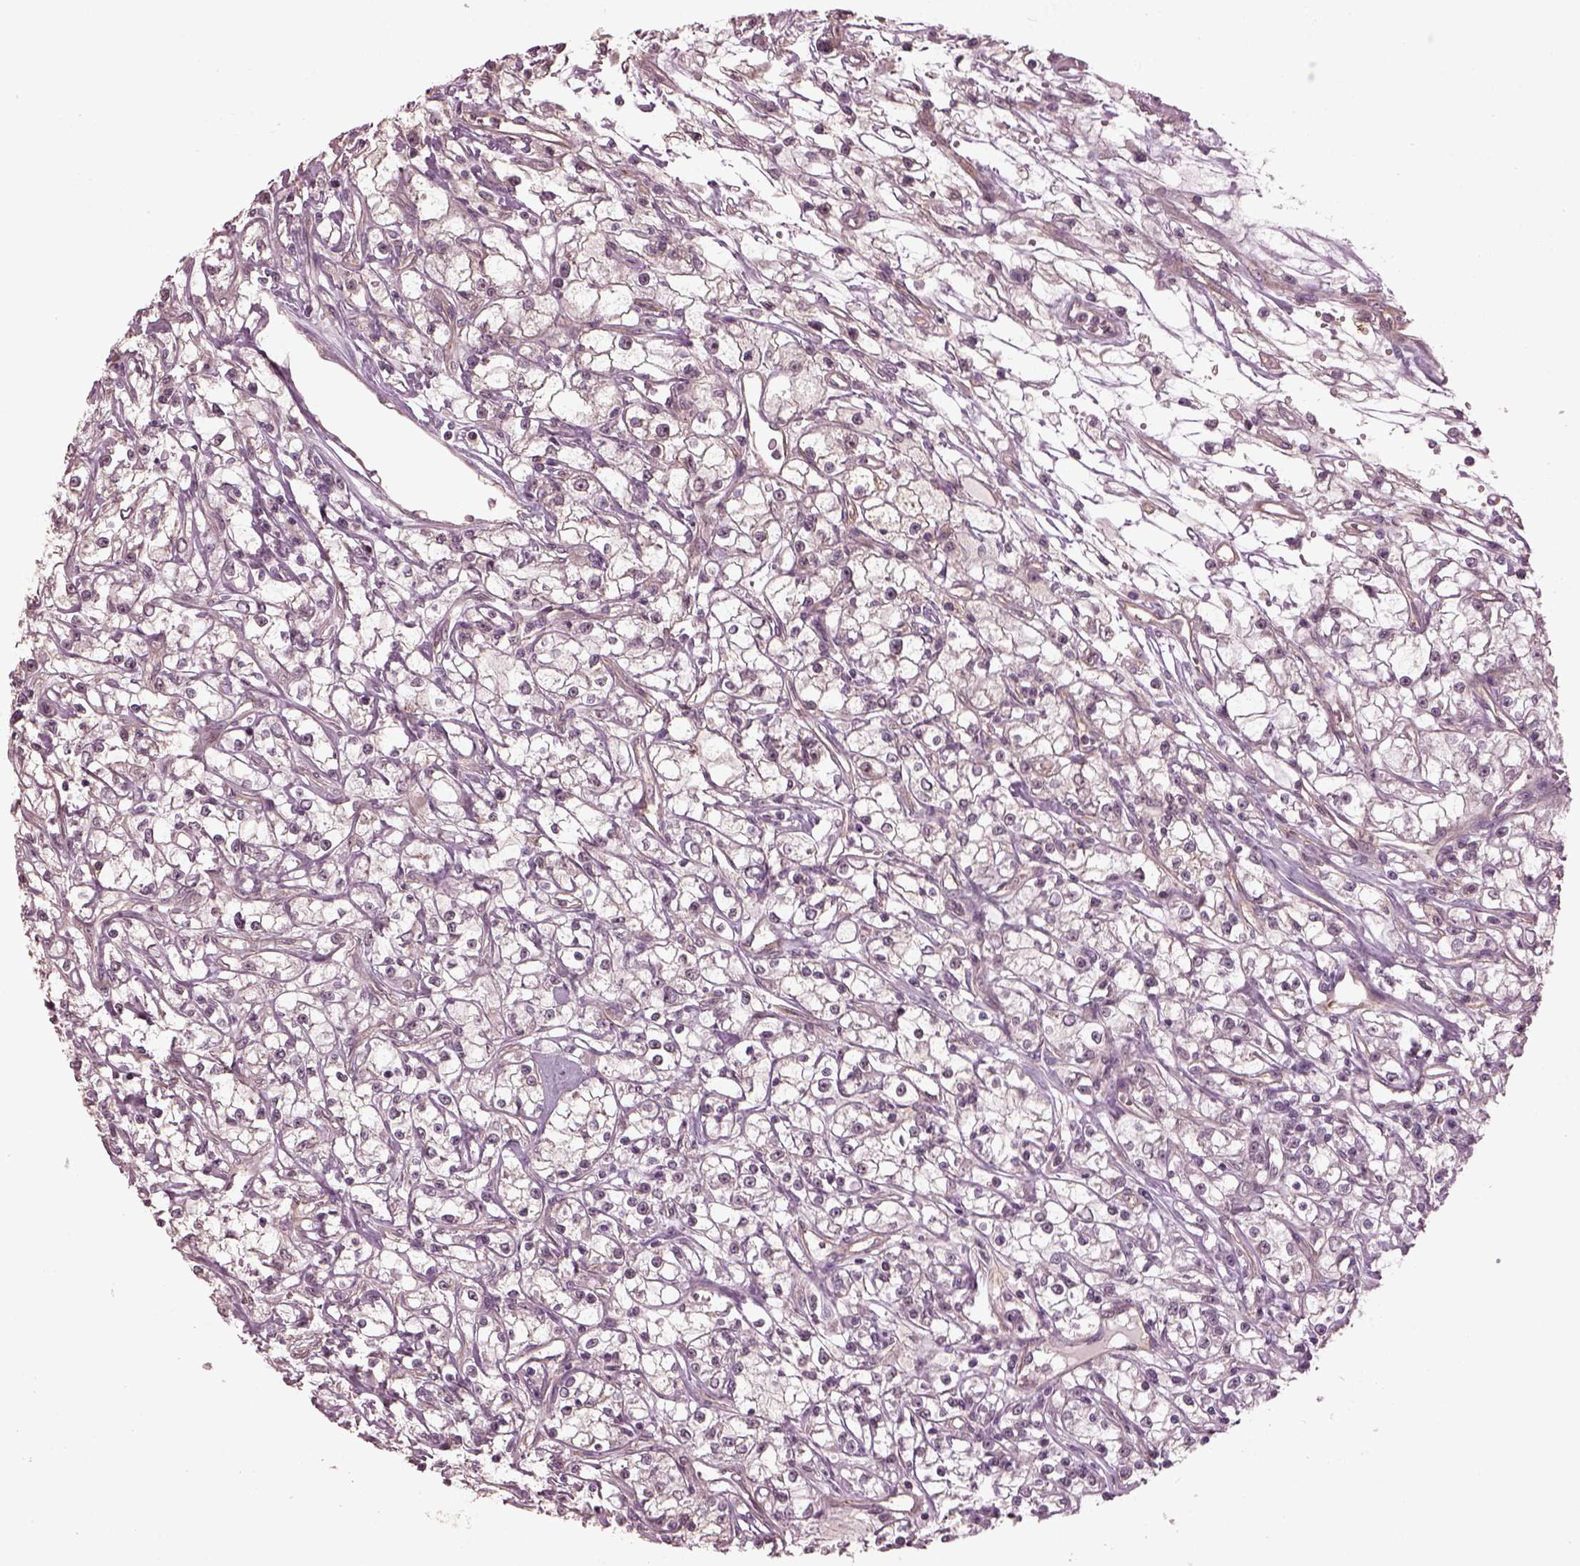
{"staining": {"intensity": "negative", "quantity": "none", "location": "none"}, "tissue": "renal cancer", "cell_type": "Tumor cells", "image_type": "cancer", "snomed": [{"axis": "morphology", "description": "Adenocarcinoma, NOS"}, {"axis": "topography", "description": "Kidney"}], "caption": "Immunohistochemistry (IHC) histopathology image of neoplastic tissue: human renal cancer (adenocarcinoma) stained with DAB (3,3'-diaminobenzidine) displays no significant protein positivity in tumor cells.", "gene": "GNRH1", "patient": {"sex": "female", "age": 59}}